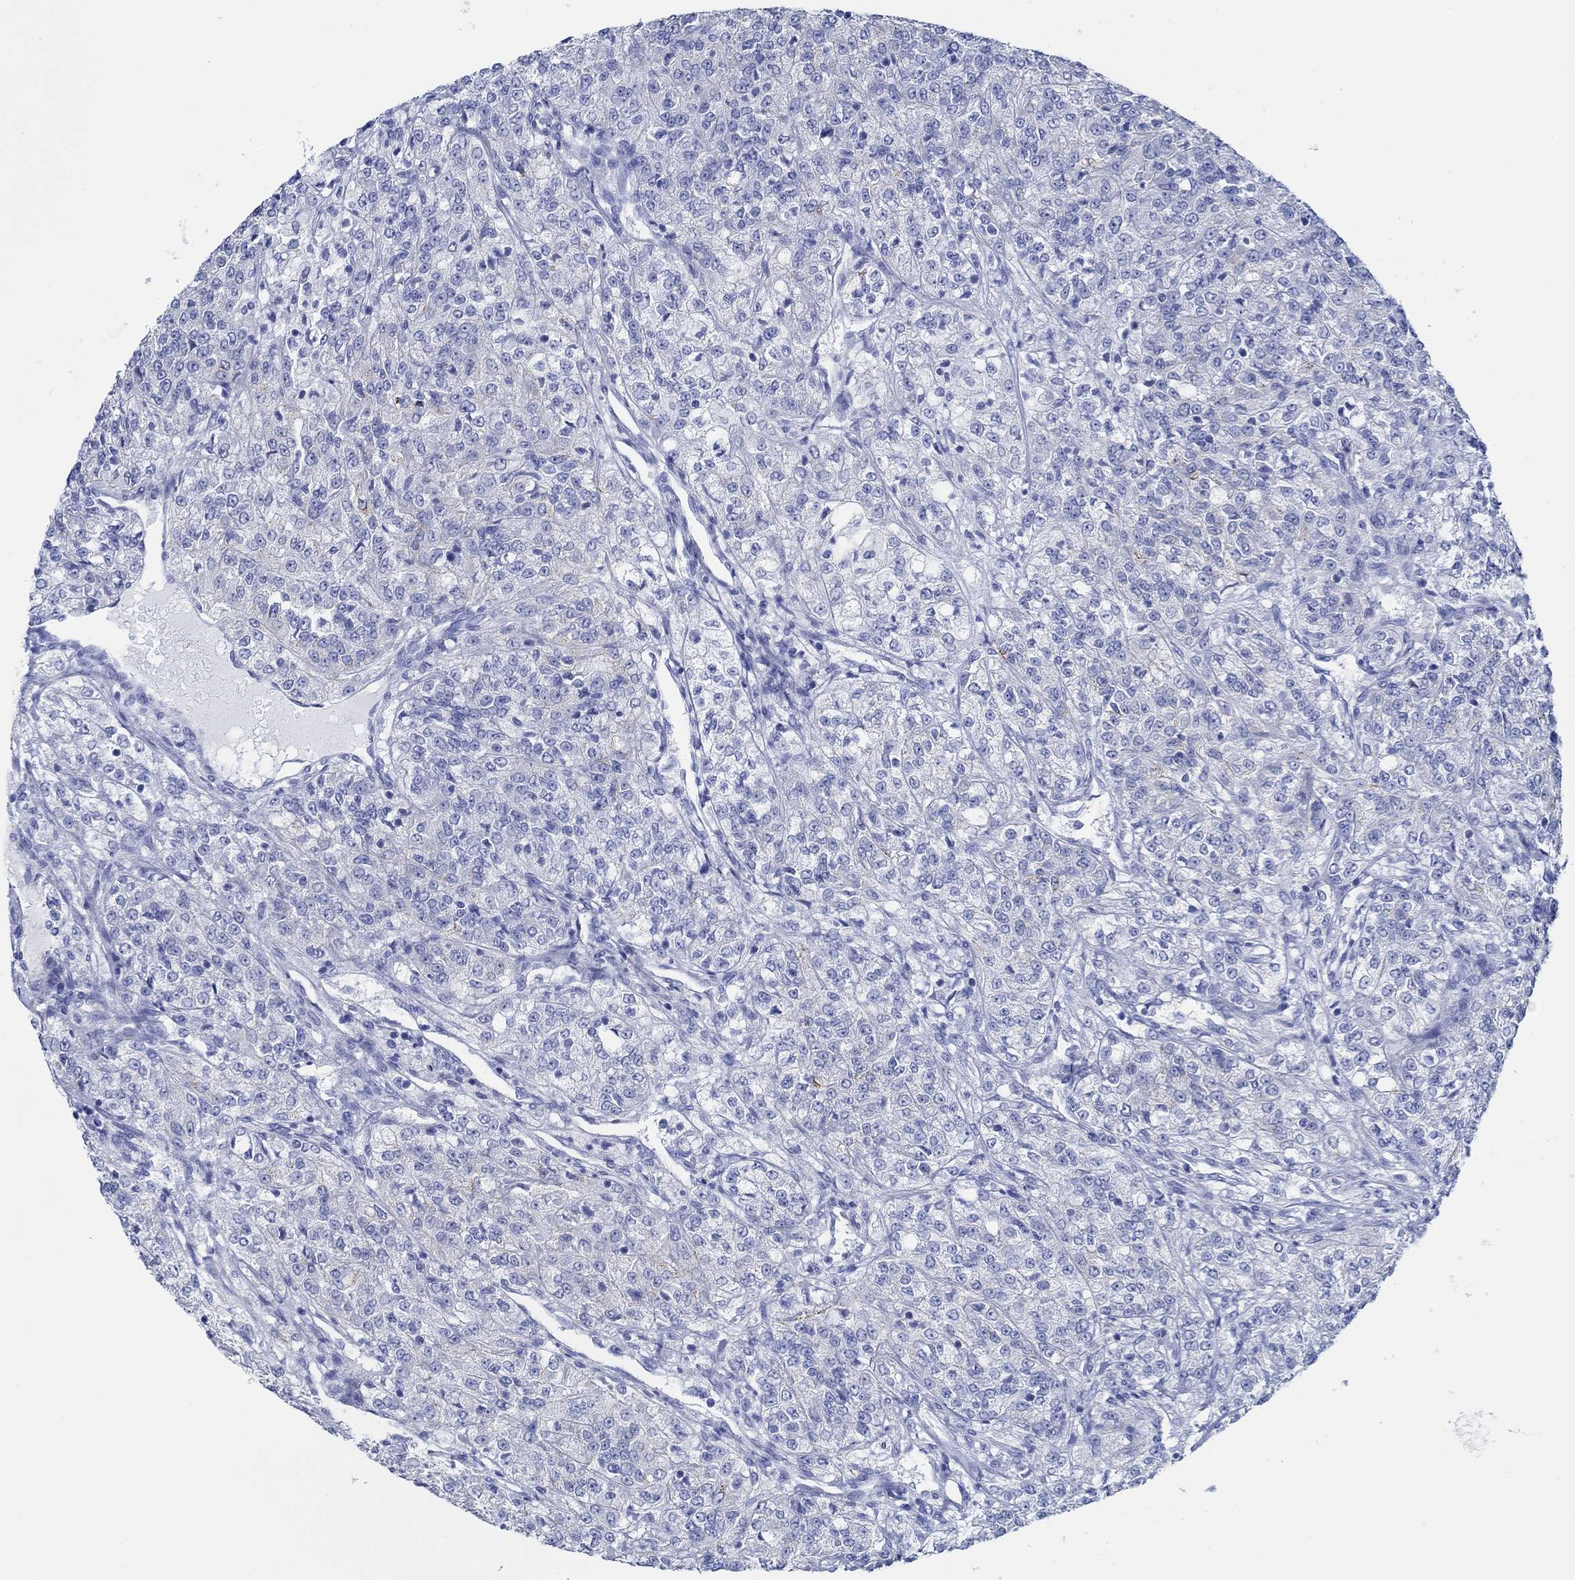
{"staining": {"intensity": "negative", "quantity": "none", "location": "none"}, "tissue": "renal cancer", "cell_type": "Tumor cells", "image_type": "cancer", "snomed": [{"axis": "morphology", "description": "Adenocarcinoma, NOS"}, {"axis": "topography", "description": "Kidney"}], "caption": "Human renal cancer (adenocarcinoma) stained for a protein using IHC reveals no expression in tumor cells.", "gene": "IGFBP6", "patient": {"sex": "female", "age": 63}}